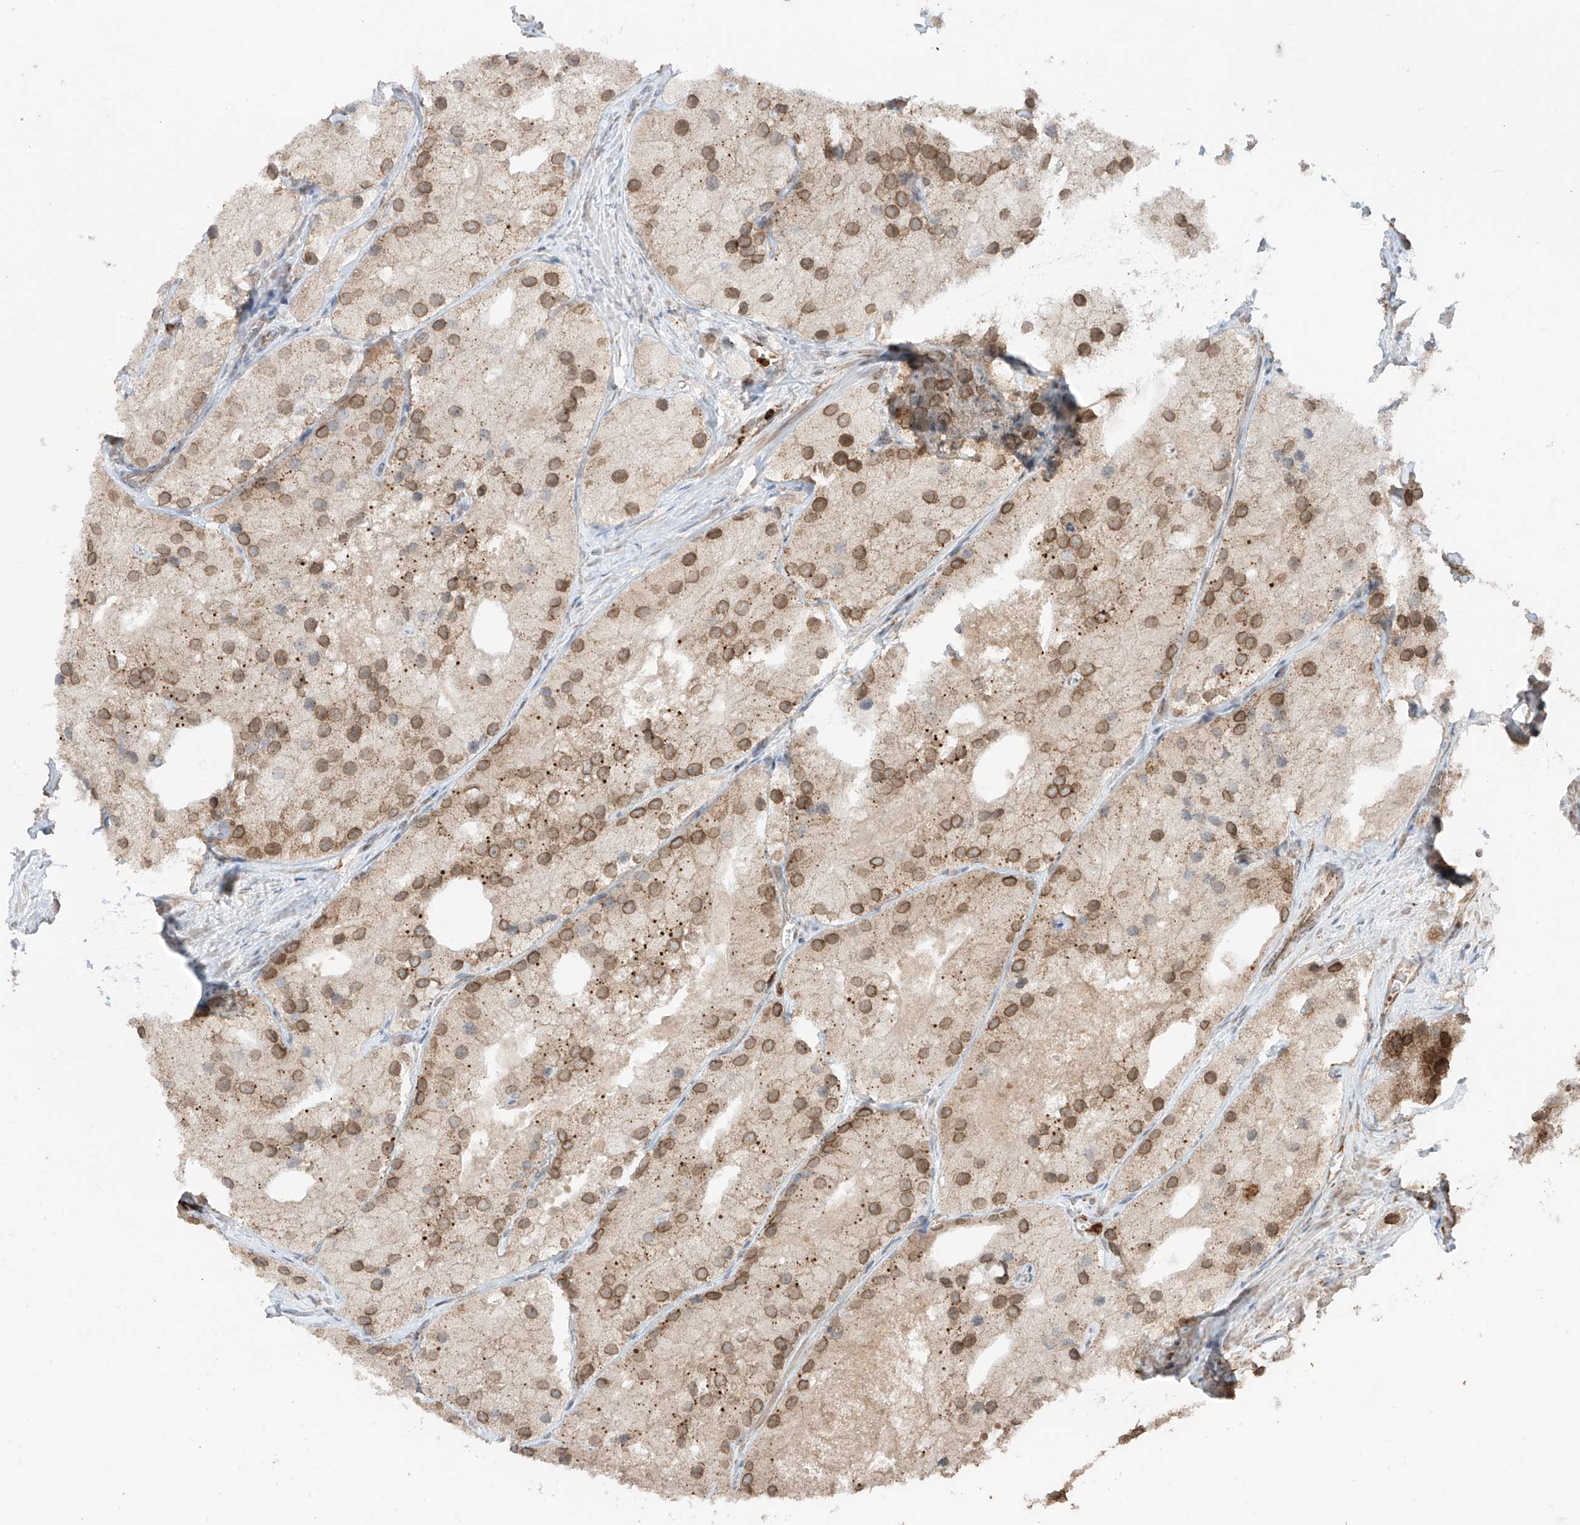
{"staining": {"intensity": "moderate", "quantity": "25%-75%", "location": "cytoplasmic/membranous,nuclear"}, "tissue": "prostate cancer", "cell_type": "Tumor cells", "image_type": "cancer", "snomed": [{"axis": "morphology", "description": "Adenocarcinoma, Low grade"}, {"axis": "topography", "description": "Prostate"}], "caption": "A brown stain labels moderate cytoplasmic/membranous and nuclear expression of a protein in prostate low-grade adenocarcinoma tumor cells.", "gene": "AHCTF1", "patient": {"sex": "male", "age": 69}}